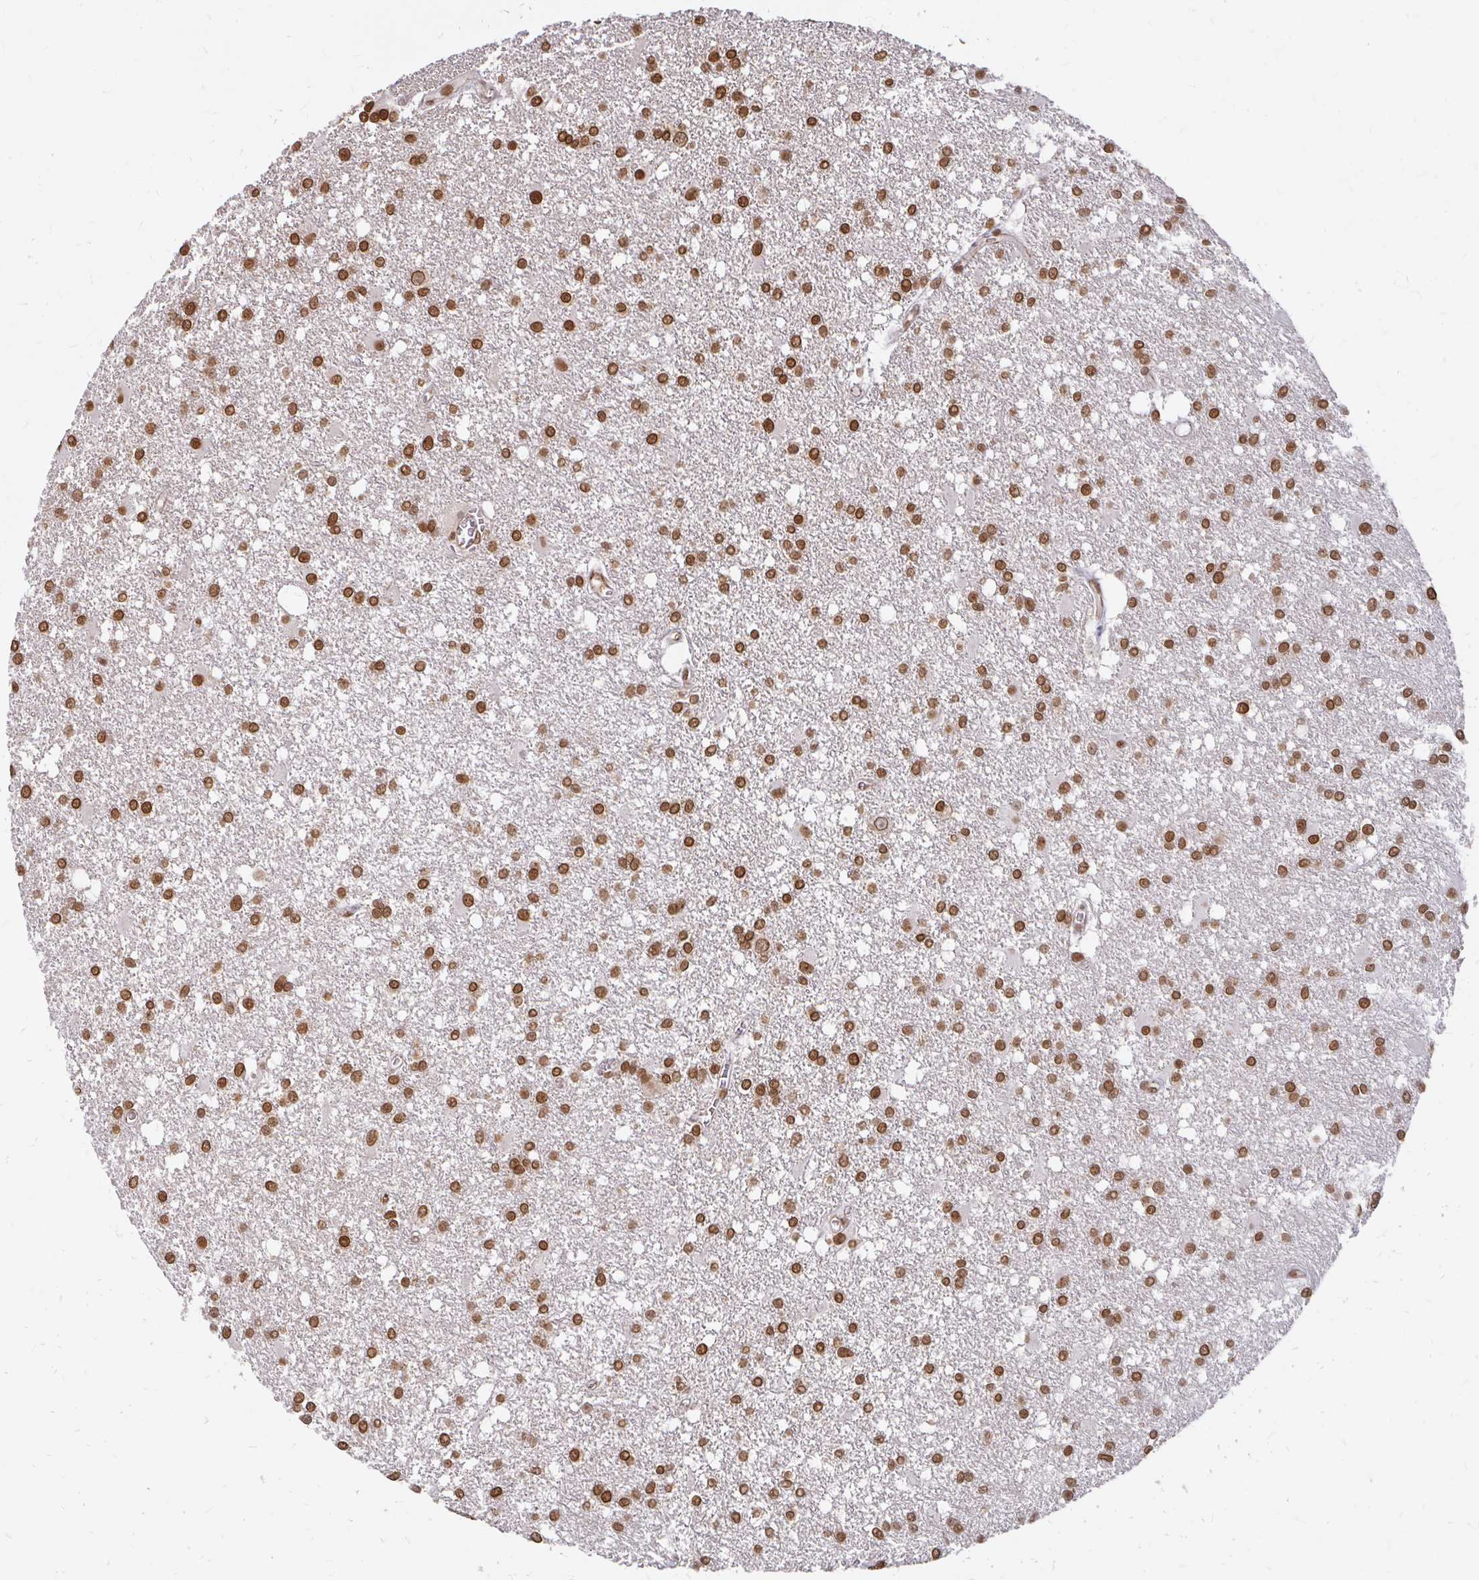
{"staining": {"intensity": "strong", "quantity": ">75%", "location": "nuclear"}, "tissue": "glioma", "cell_type": "Tumor cells", "image_type": "cancer", "snomed": [{"axis": "morphology", "description": "Glioma, malignant, High grade"}, {"axis": "topography", "description": "Brain"}], "caption": "Glioma stained for a protein displays strong nuclear positivity in tumor cells.", "gene": "XPO1", "patient": {"sex": "male", "age": 48}}